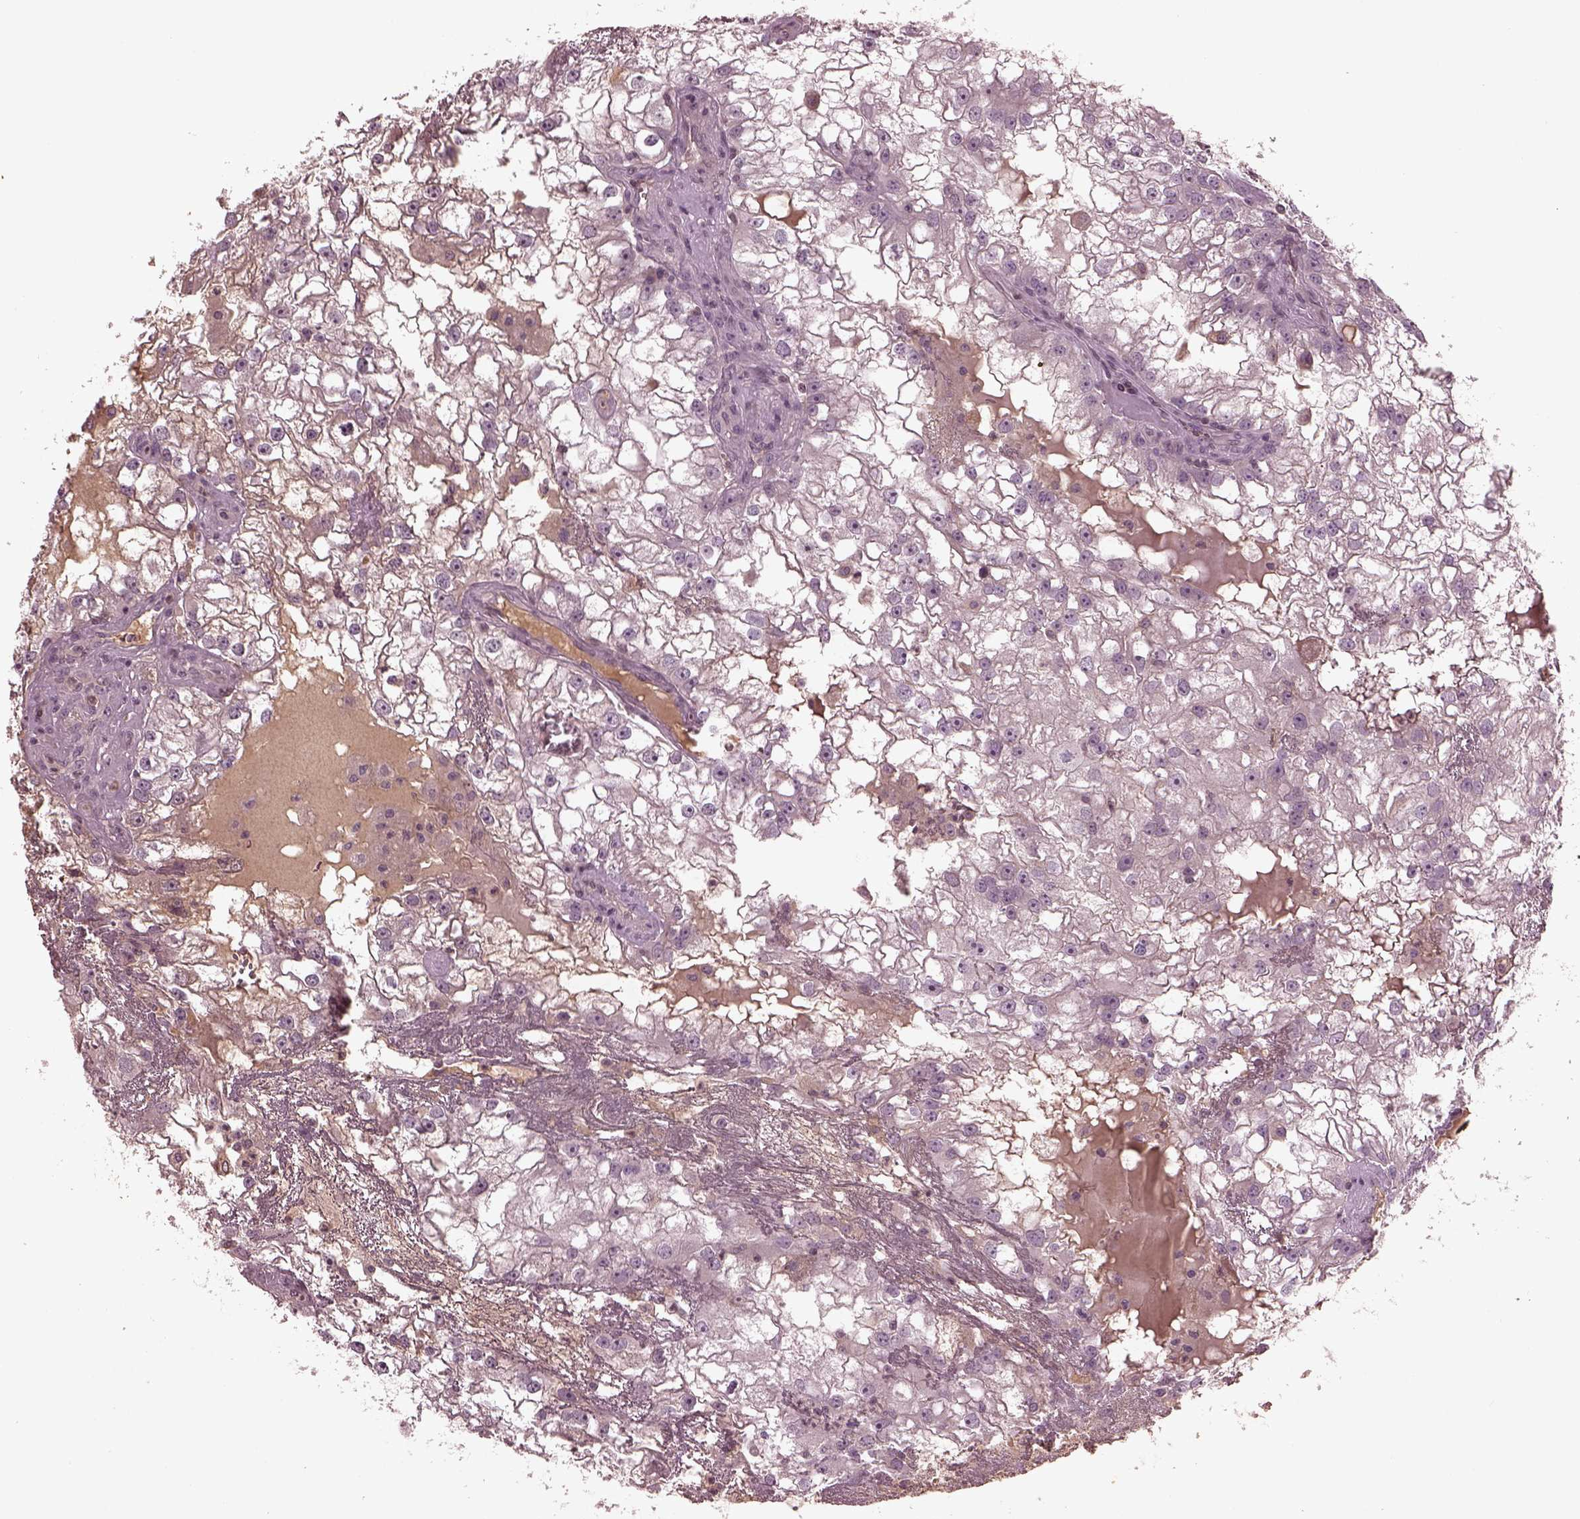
{"staining": {"intensity": "negative", "quantity": "none", "location": "none"}, "tissue": "renal cancer", "cell_type": "Tumor cells", "image_type": "cancer", "snomed": [{"axis": "morphology", "description": "Adenocarcinoma, NOS"}, {"axis": "topography", "description": "Kidney"}], "caption": "High magnification brightfield microscopy of renal adenocarcinoma stained with DAB (brown) and counterstained with hematoxylin (blue): tumor cells show no significant expression. Brightfield microscopy of IHC stained with DAB (brown) and hematoxylin (blue), captured at high magnification.", "gene": "PTX4", "patient": {"sex": "male", "age": 59}}